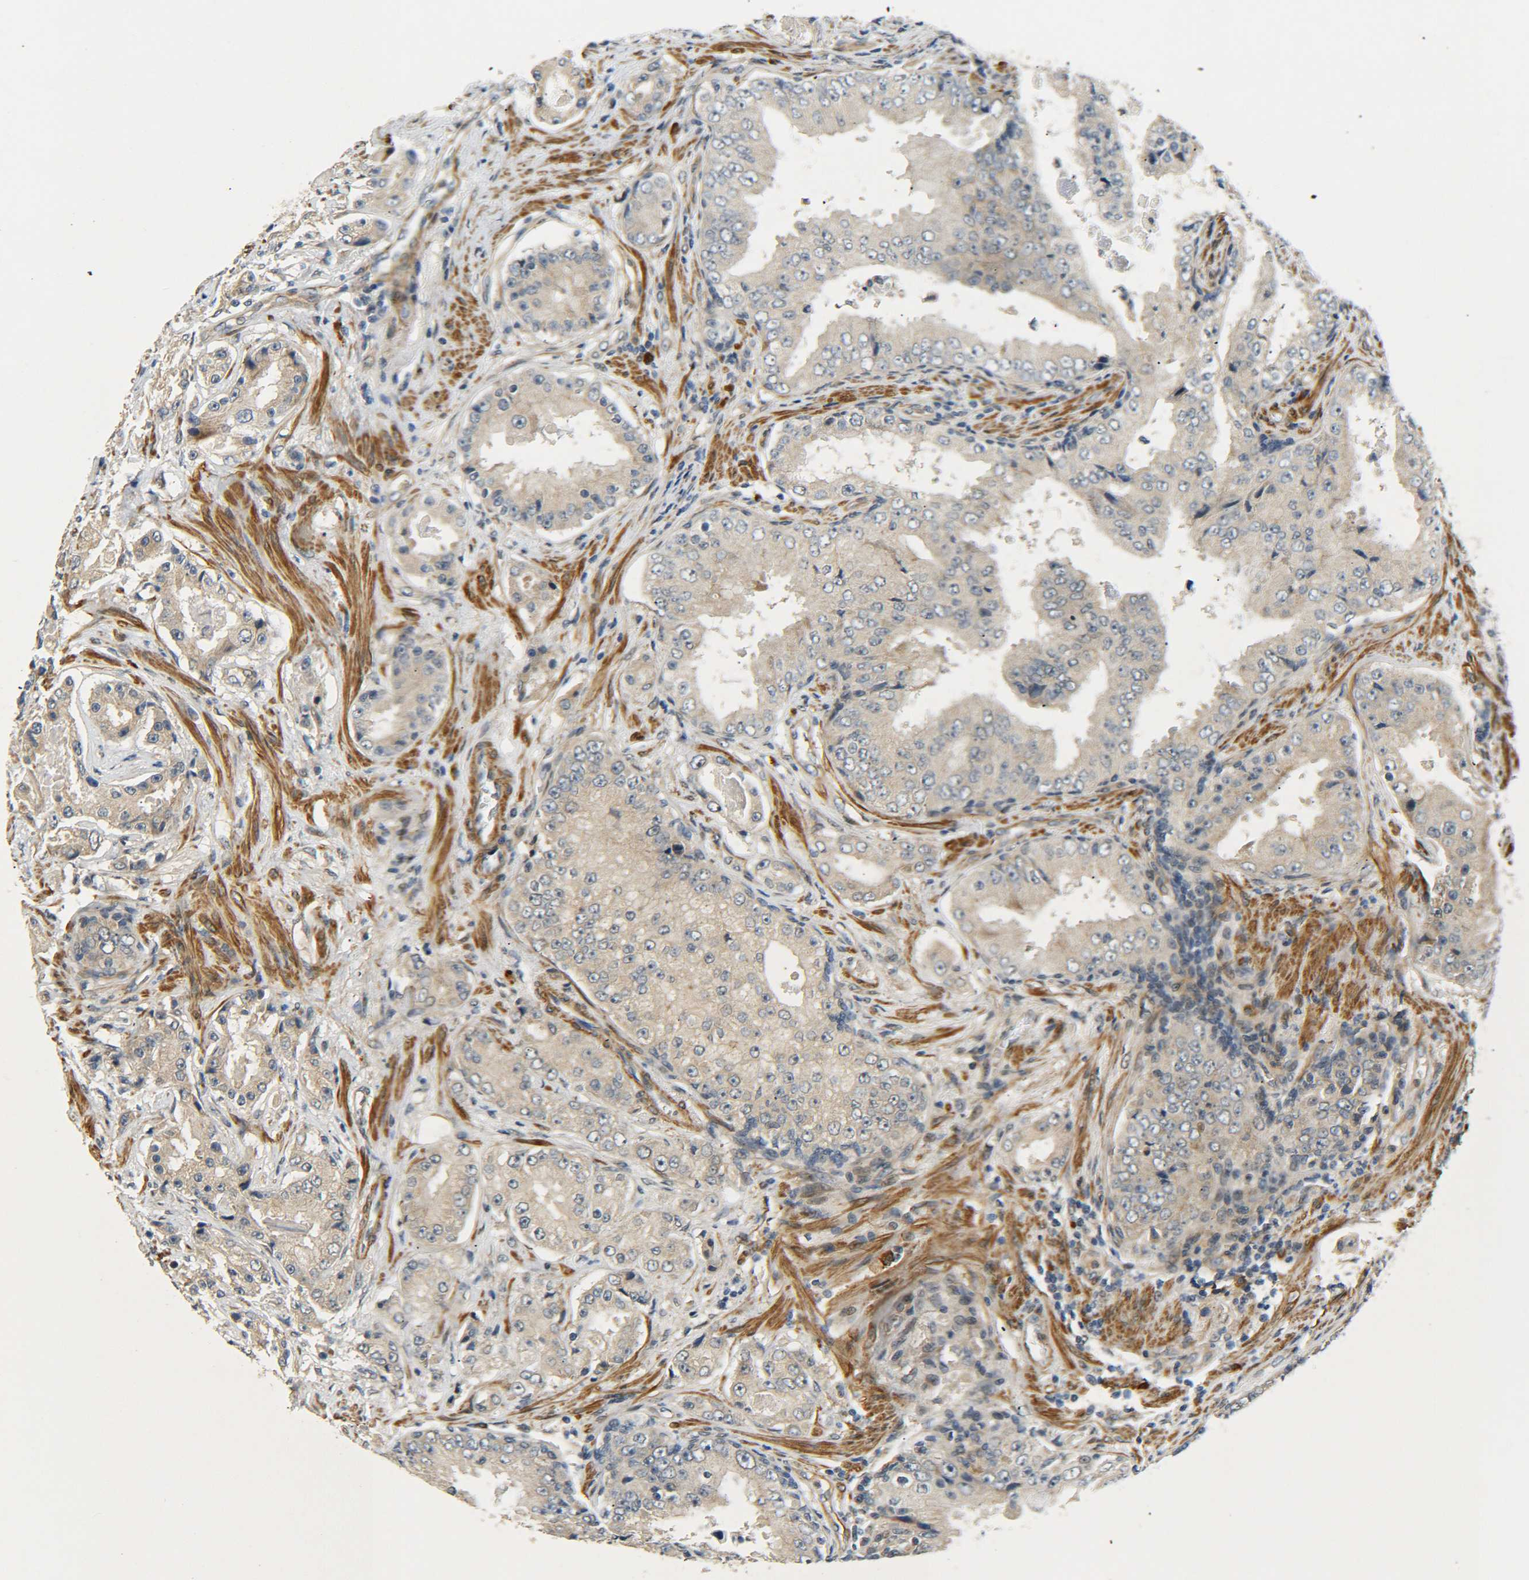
{"staining": {"intensity": "weak", "quantity": ">75%", "location": "cytoplasmic/membranous"}, "tissue": "prostate cancer", "cell_type": "Tumor cells", "image_type": "cancer", "snomed": [{"axis": "morphology", "description": "Adenocarcinoma, High grade"}, {"axis": "topography", "description": "Prostate"}], "caption": "High-magnification brightfield microscopy of prostate cancer stained with DAB (brown) and counterstained with hematoxylin (blue). tumor cells exhibit weak cytoplasmic/membranous expression is appreciated in about>75% of cells.", "gene": "MEIS1", "patient": {"sex": "male", "age": 73}}